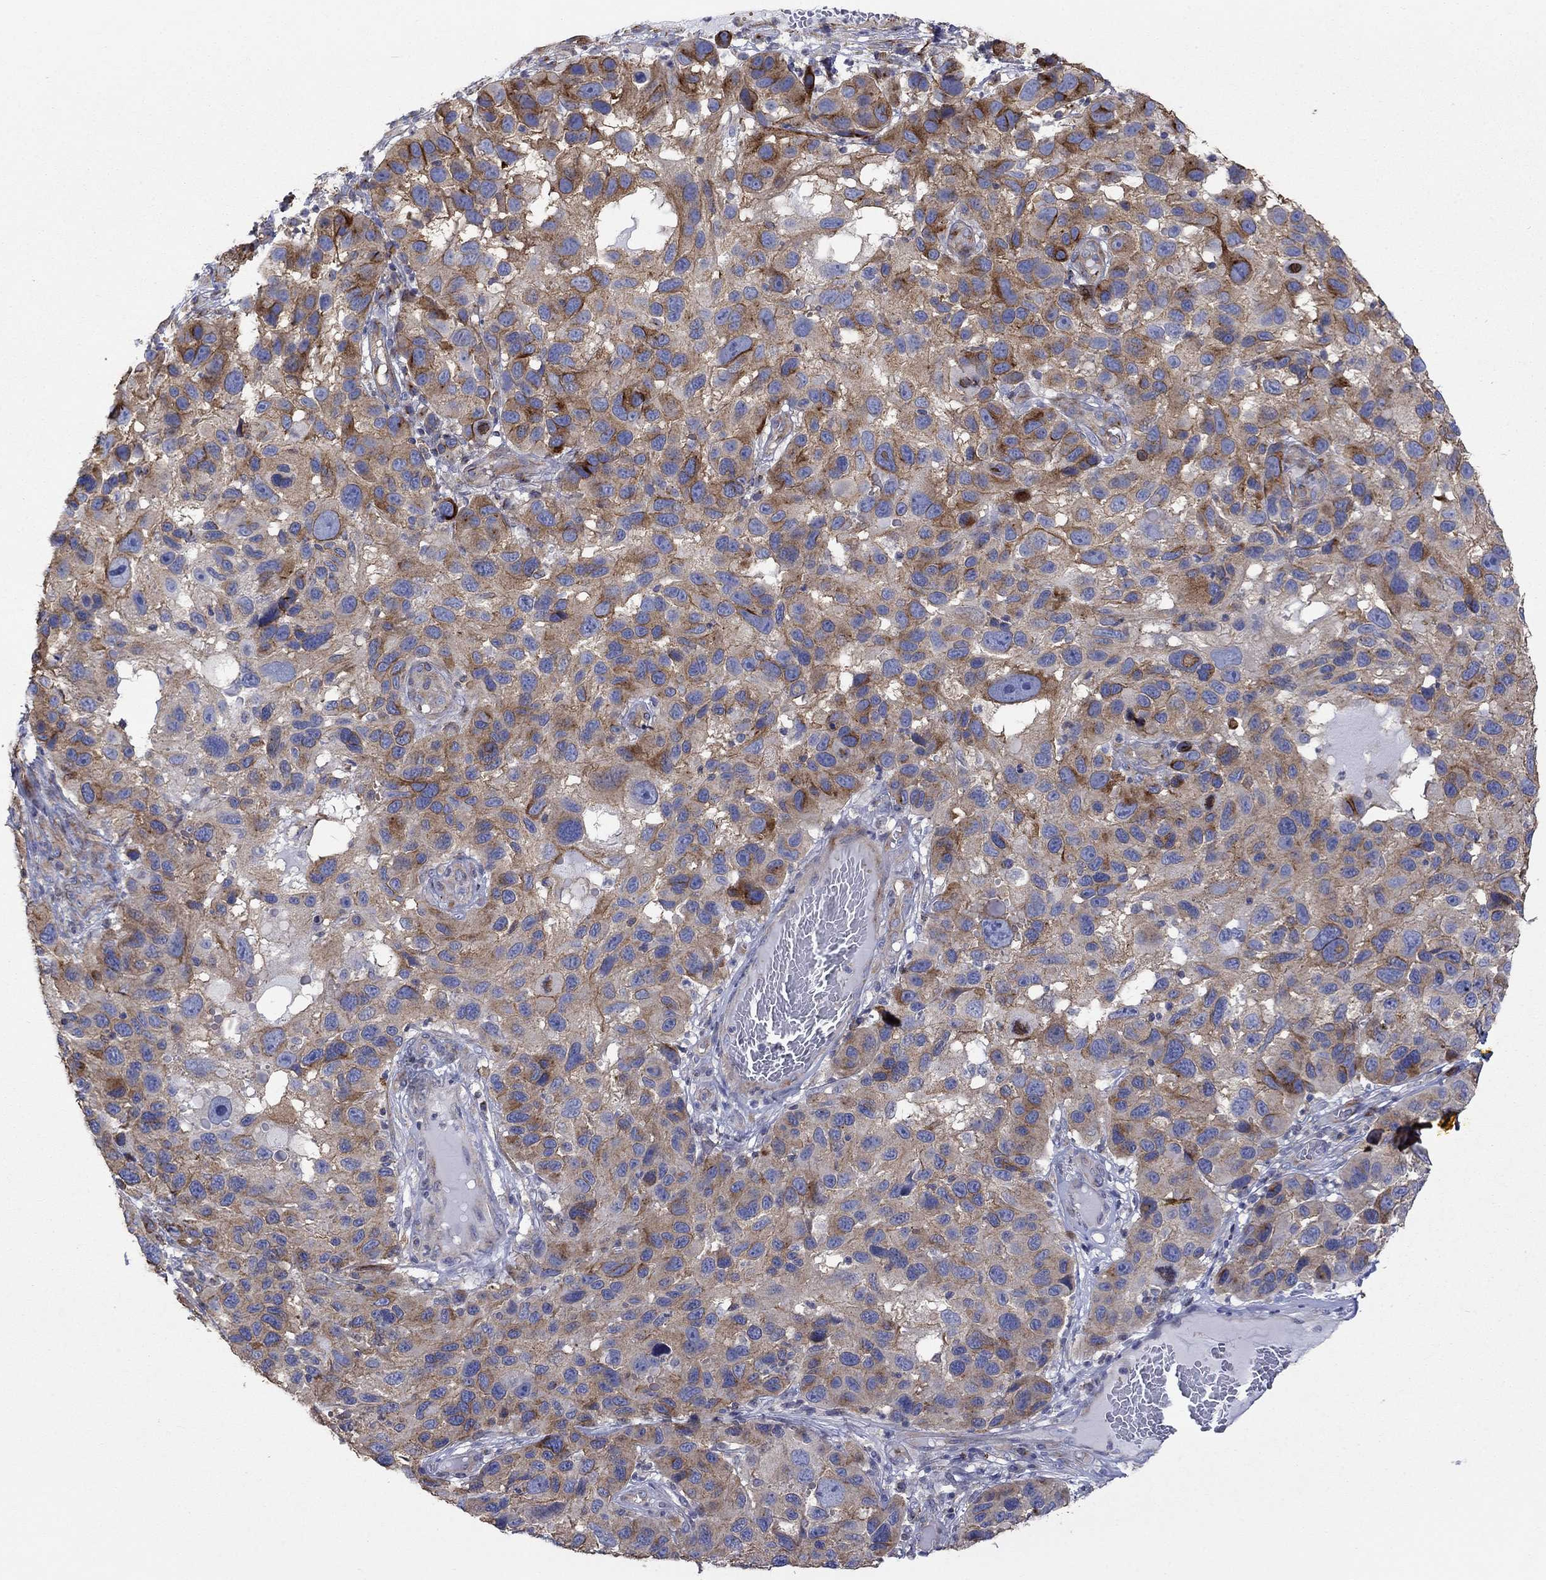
{"staining": {"intensity": "moderate", "quantity": "25%-75%", "location": "cytoplasmic/membranous"}, "tissue": "melanoma", "cell_type": "Tumor cells", "image_type": "cancer", "snomed": [{"axis": "morphology", "description": "Malignant melanoma, NOS"}, {"axis": "topography", "description": "Skin"}], "caption": "This histopathology image reveals malignant melanoma stained with immunohistochemistry to label a protein in brown. The cytoplasmic/membranous of tumor cells show moderate positivity for the protein. Nuclei are counter-stained blue.", "gene": "TPRN", "patient": {"sex": "male", "age": 53}}